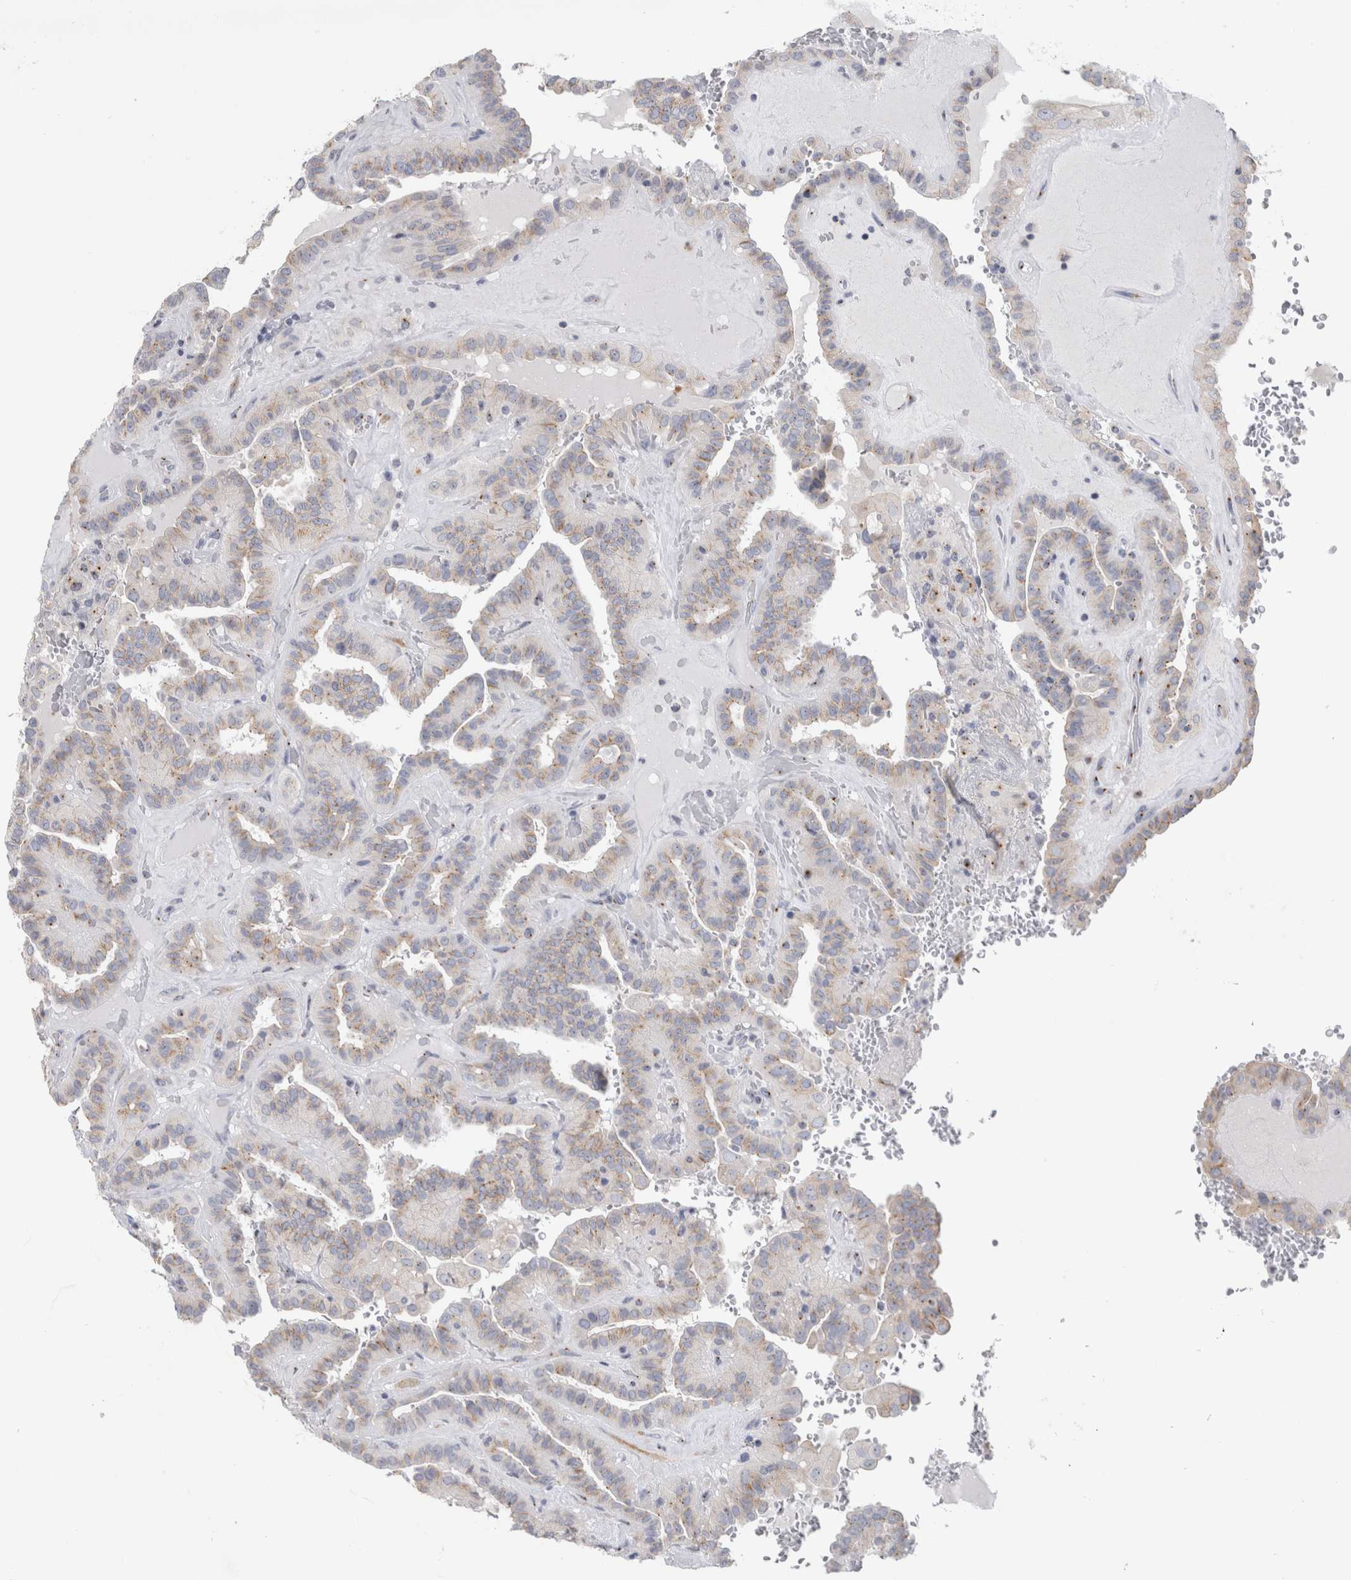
{"staining": {"intensity": "weak", "quantity": "25%-75%", "location": "cytoplasmic/membranous"}, "tissue": "thyroid cancer", "cell_type": "Tumor cells", "image_type": "cancer", "snomed": [{"axis": "morphology", "description": "Papillary adenocarcinoma, NOS"}, {"axis": "topography", "description": "Thyroid gland"}], "caption": "Papillary adenocarcinoma (thyroid) stained for a protein (brown) shows weak cytoplasmic/membranous positive expression in about 25%-75% of tumor cells.", "gene": "AKAP9", "patient": {"sex": "male", "age": 77}}